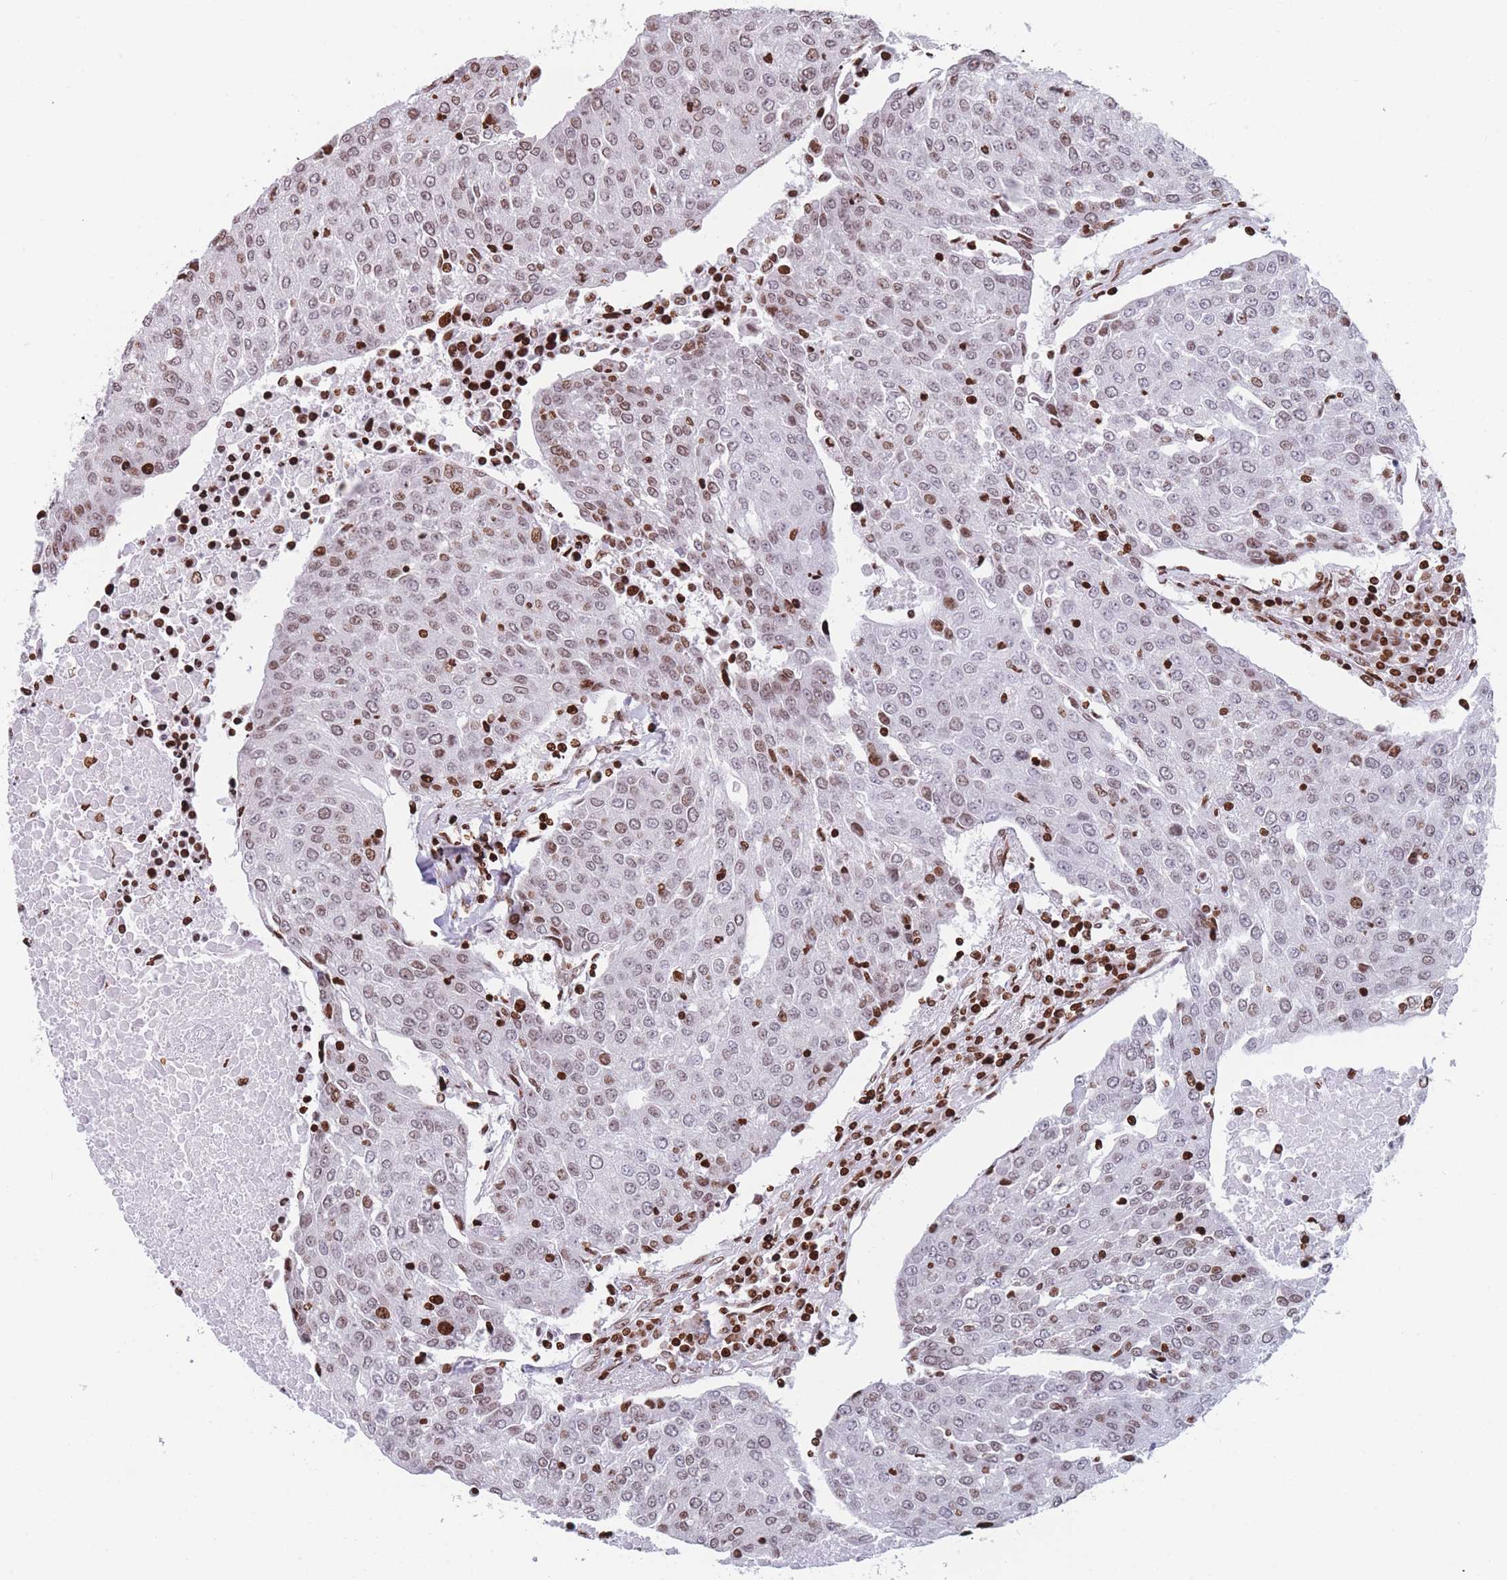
{"staining": {"intensity": "moderate", "quantity": "25%-75%", "location": "nuclear"}, "tissue": "urothelial cancer", "cell_type": "Tumor cells", "image_type": "cancer", "snomed": [{"axis": "morphology", "description": "Urothelial carcinoma, High grade"}, {"axis": "topography", "description": "Urinary bladder"}], "caption": "Human urothelial cancer stained for a protein (brown) reveals moderate nuclear positive staining in approximately 25%-75% of tumor cells.", "gene": "AK9", "patient": {"sex": "female", "age": 85}}